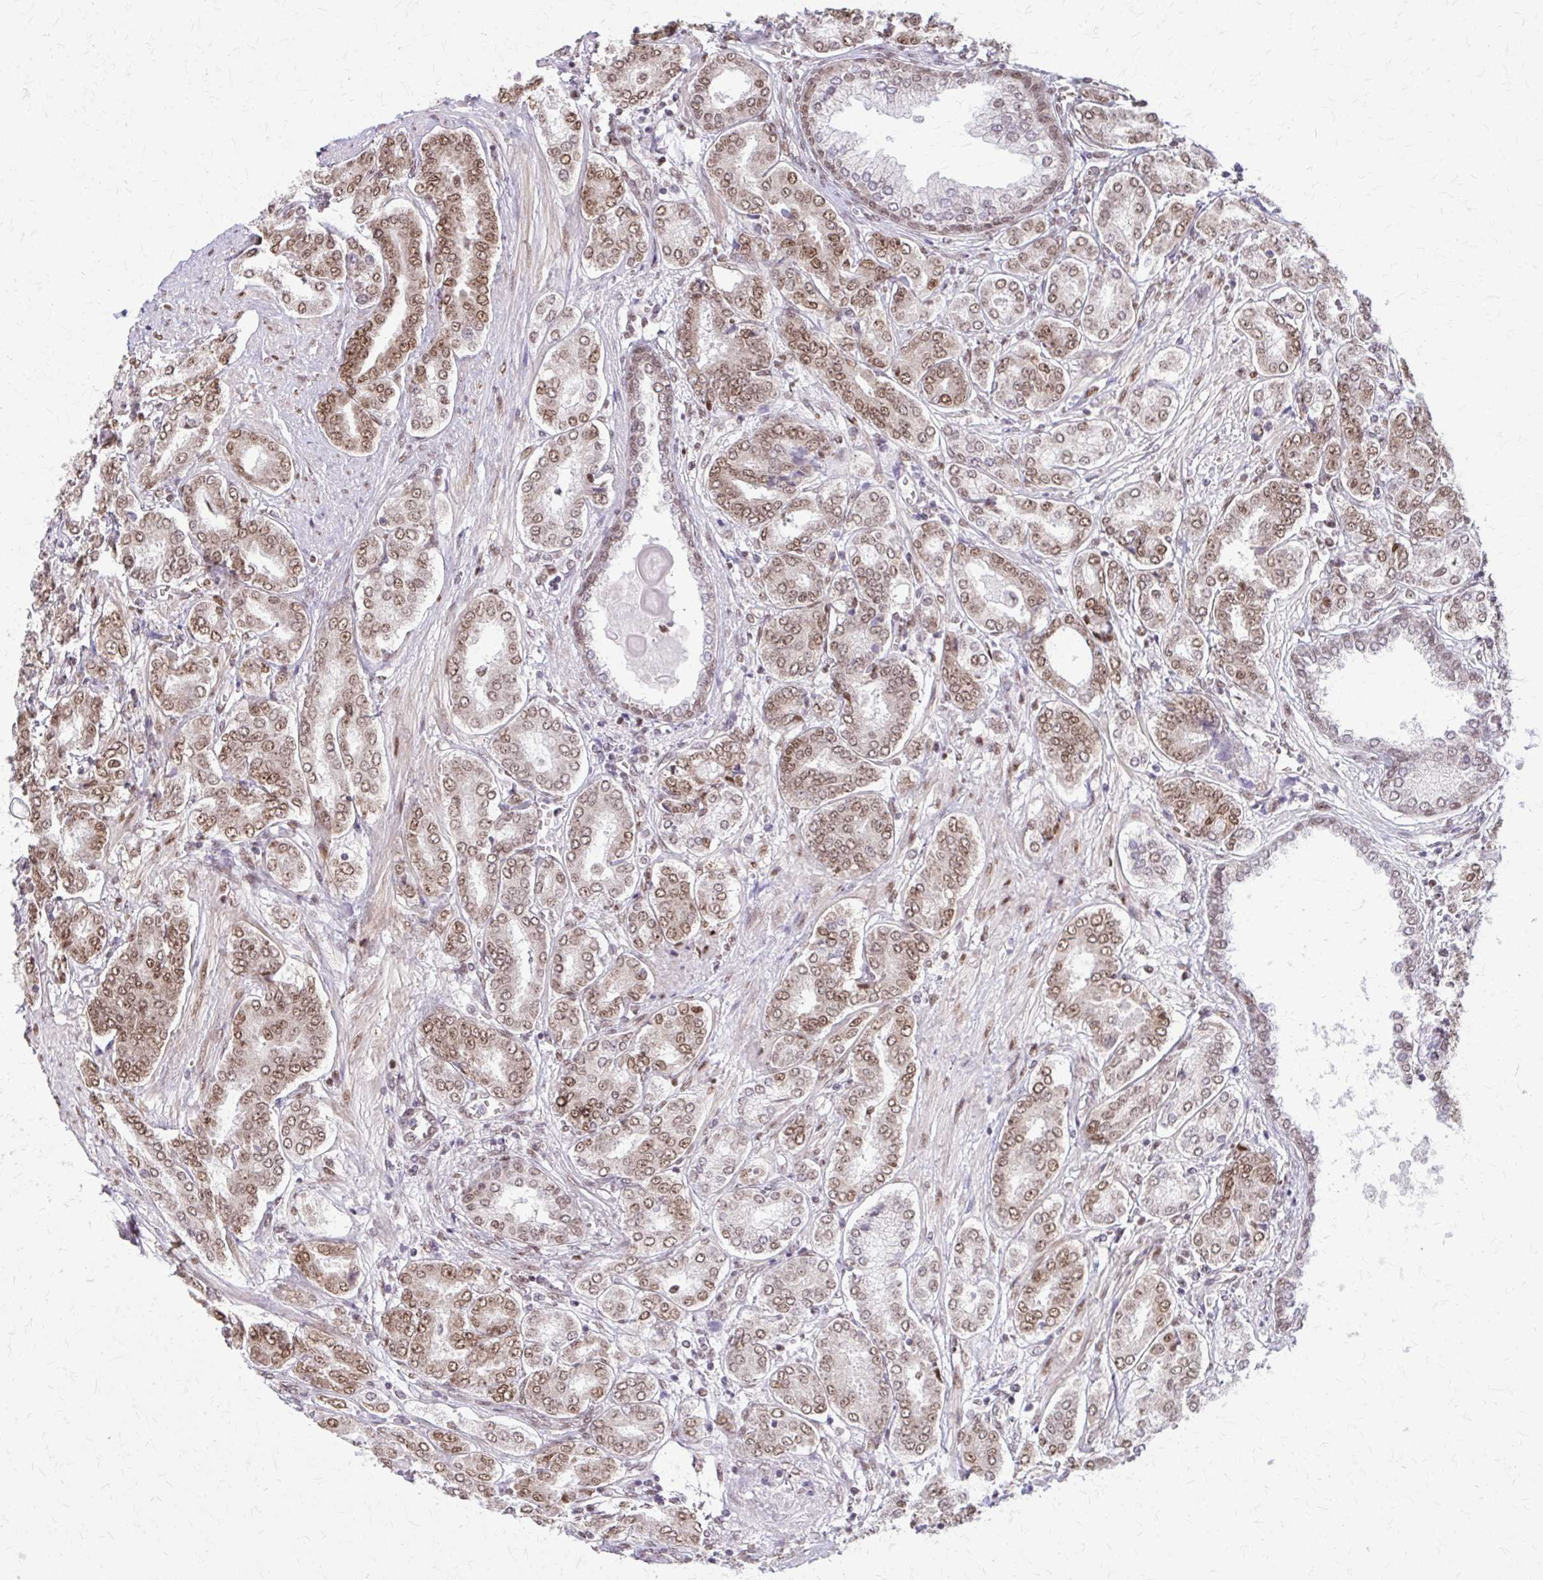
{"staining": {"intensity": "moderate", "quantity": ">75%", "location": "nuclear"}, "tissue": "prostate cancer", "cell_type": "Tumor cells", "image_type": "cancer", "snomed": [{"axis": "morphology", "description": "Adenocarcinoma, High grade"}, {"axis": "topography", "description": "Prostate"}], "caption": "Tumor cells display moderate nuclear expression in about >75% of cells in high-grade adenocarcinoma (prostate).", "gene": "TTF1", "patient": {"sex": "male", "age": 72}}